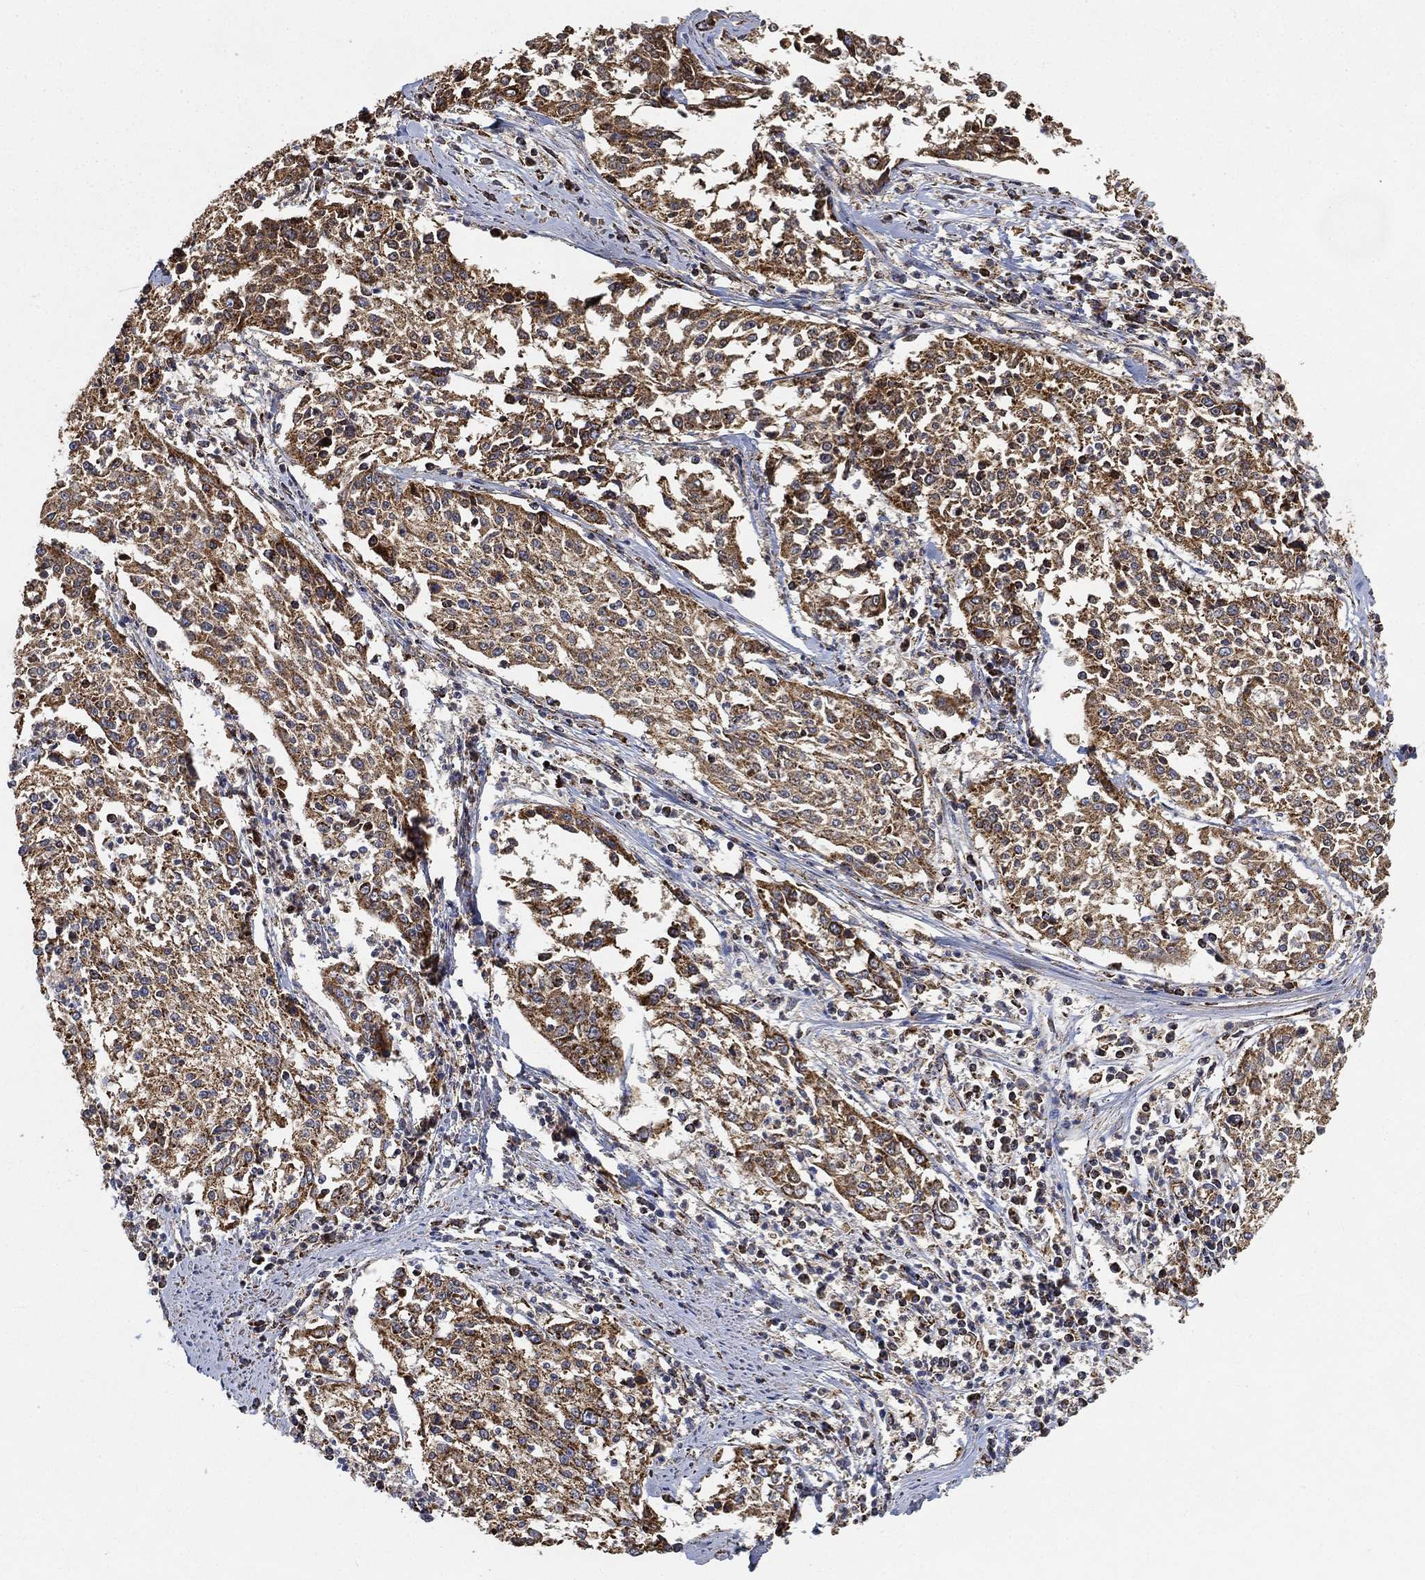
{"staining": {"intensity": "strong", "quantity": ">75%", "location": "cytoplasmic/membranous"}, "tissue": "cervical cancer", "cell_type": "Tumor cells", "image_type": "cancer", "snomed": [{"axis": "morphology", "description": "Squamous cell carcinoma, NOS"}, {"axis": "topography", "description": "Cervix"}], "caption": "There is high levels of strong cytoplasmic/membranous staining in tumor cells of cervical cancer, as demonstrated by immunohistochemical staining (brown color).", "gene": "SLC38A7", "patient": {"sex": "female", "age": 41}}